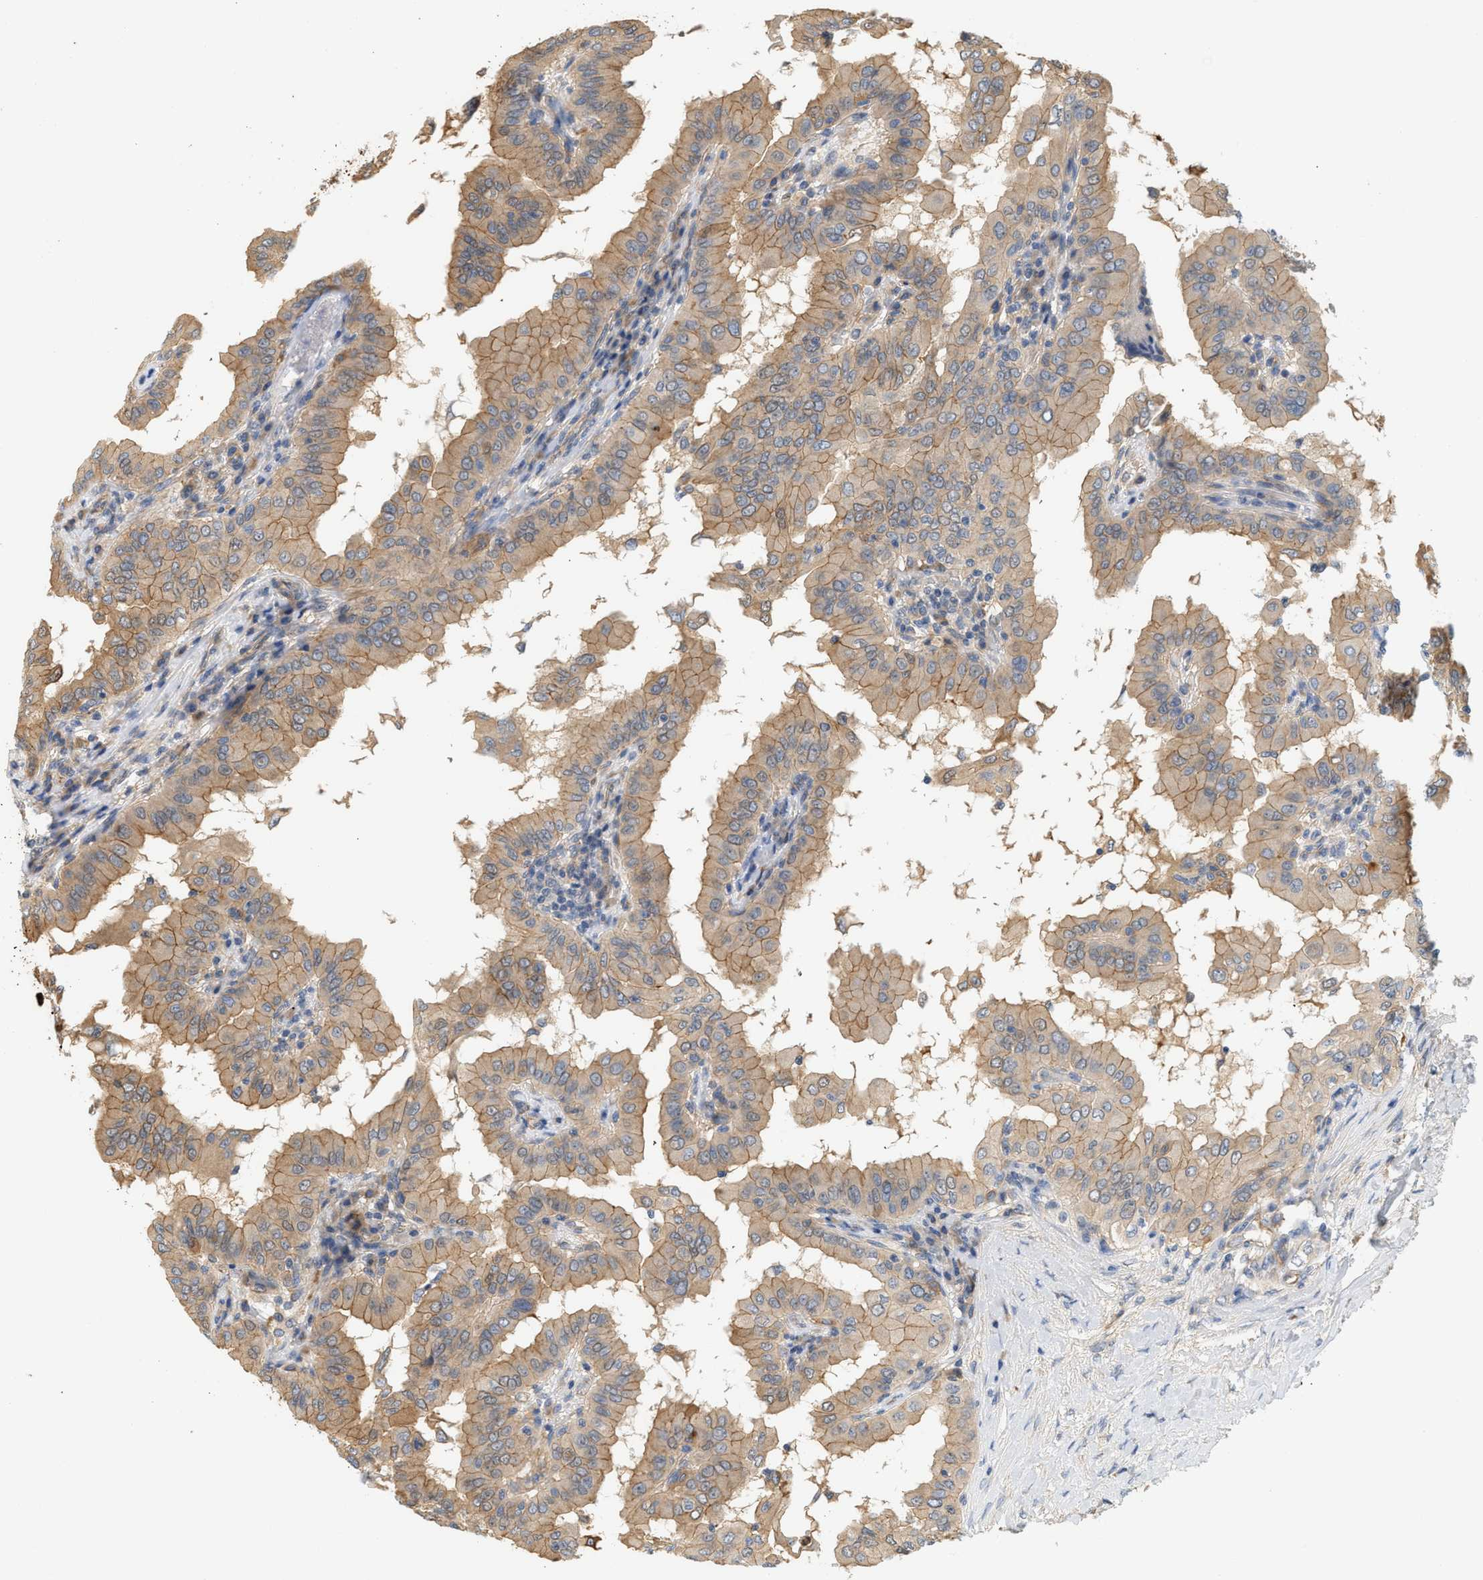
{"staining": {"intensity": "weak", "quantity": ">75%", "location": "cytoplasmic/membranous"}, "tissue": "thyroid cancer", "cell_type": "Tumor cells", "image_type": "cancer", "snomed": [{"axis": "morphology", "description": "Papillary adenocarcinoma, NOS"}, {"axis": "topography", "description": "Thyroid gland"}], "caption": "IHC photomicrograph of neoplastic tissue: papillary adenocarcinoma (thyroid) stained using IHC shows low levels of weak protein expression localized specifically in the cytoplasmic/membranous of tumor cells, appearing as a cytoplasmic/membranous brown color.", "gene": "CTXN1", "patient": {"sex": "male", "age": 33}}